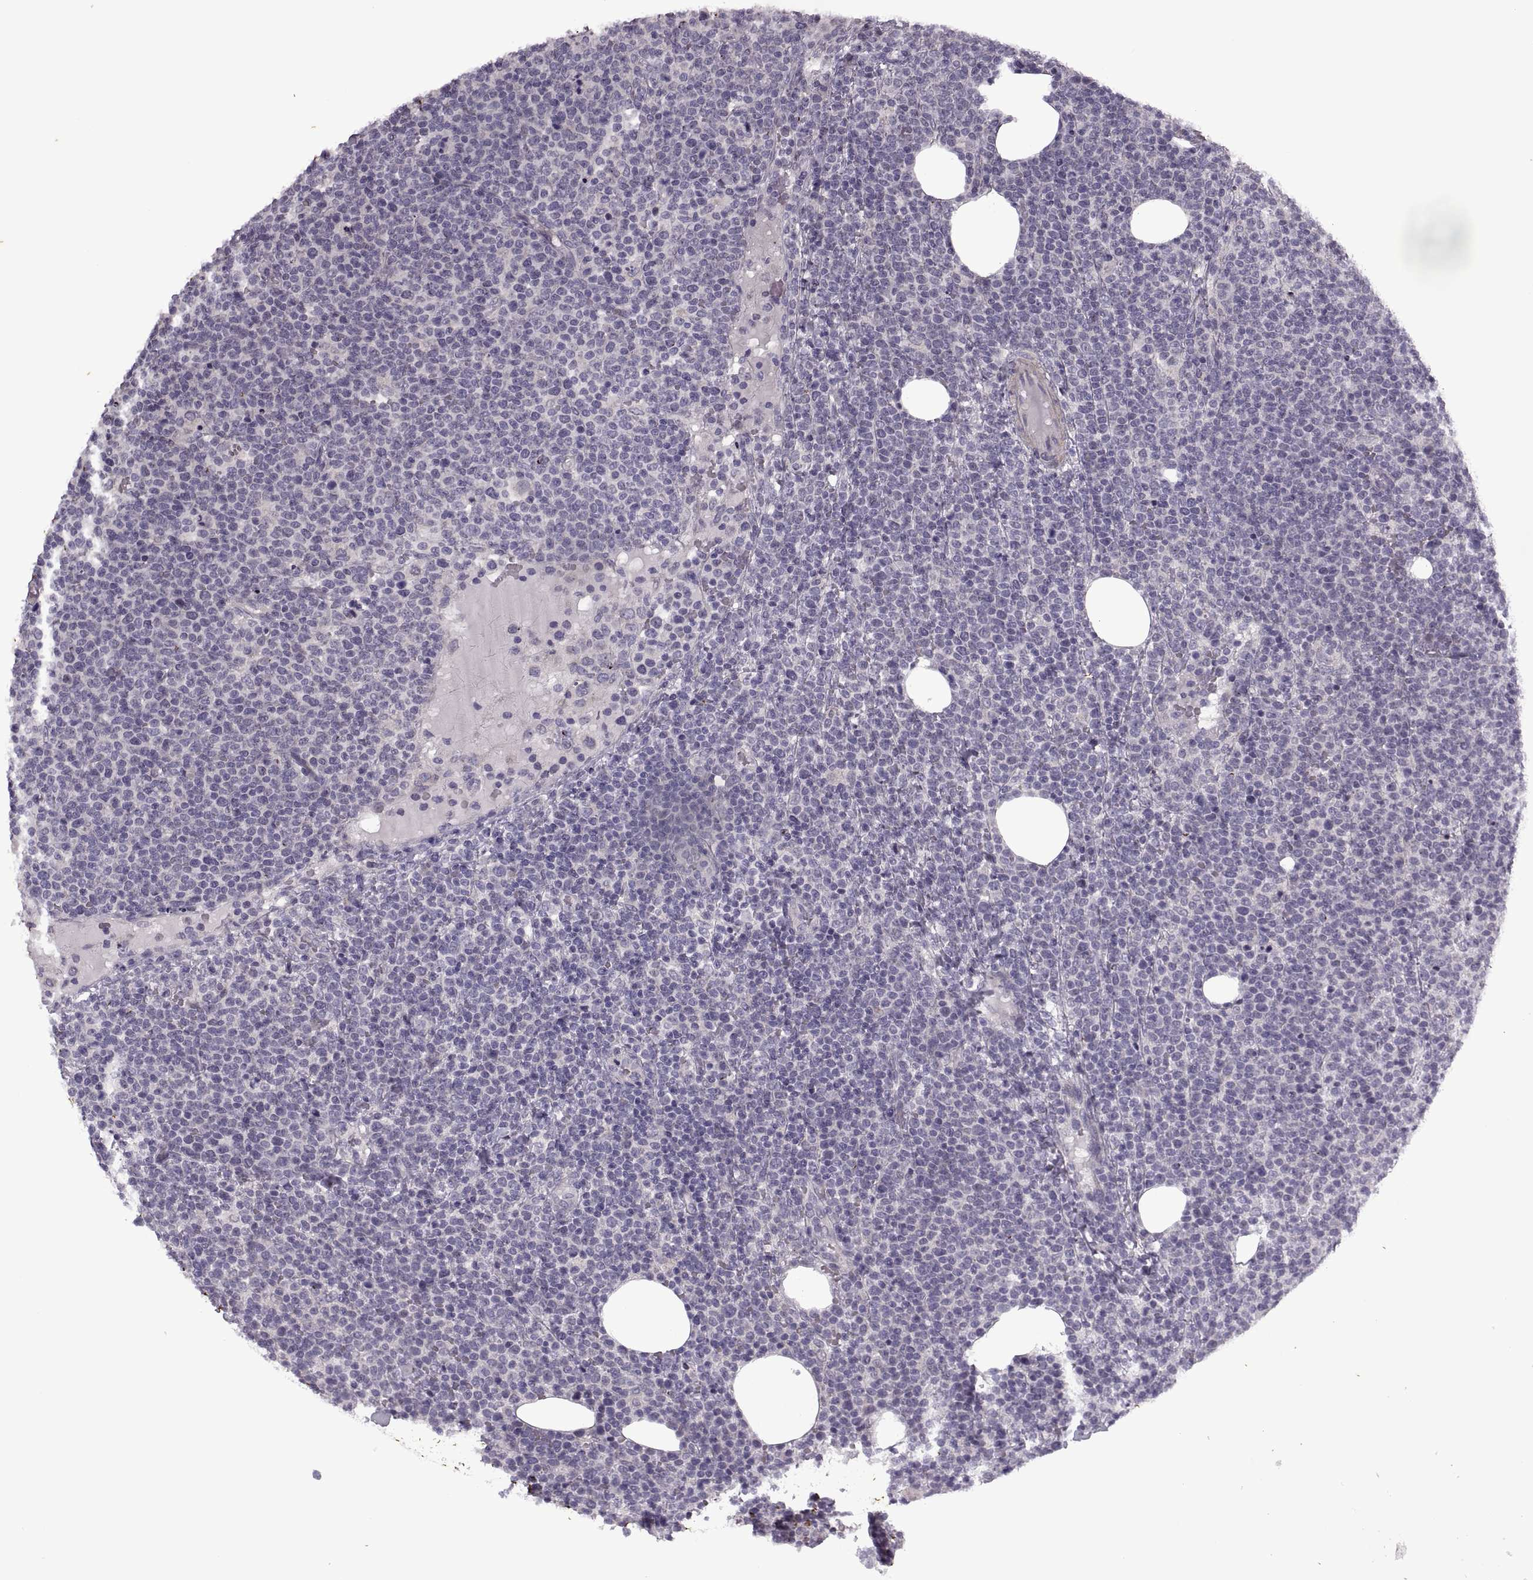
{"staining": {"intensity": "negative", "quantity": "none", "location": "none"}, "tissue": "lymphoma", "cell_type": "Tumor cells", "image_type": "cancer", "snomed": [{"axis": "morphology", "description": "Malignant lymphoma, non-Hodgkin's type, High grade"}, {"axis": "topography", "description": "Lymph node"}], "caption": "Tumor cells show no significant positivity in malignant lymphoma, non-Hodgkin's type (high-grade). (DAB IHC, high magnification).", "gene": "RIPK4", "patient": {"sex": "male", "age": 61}}